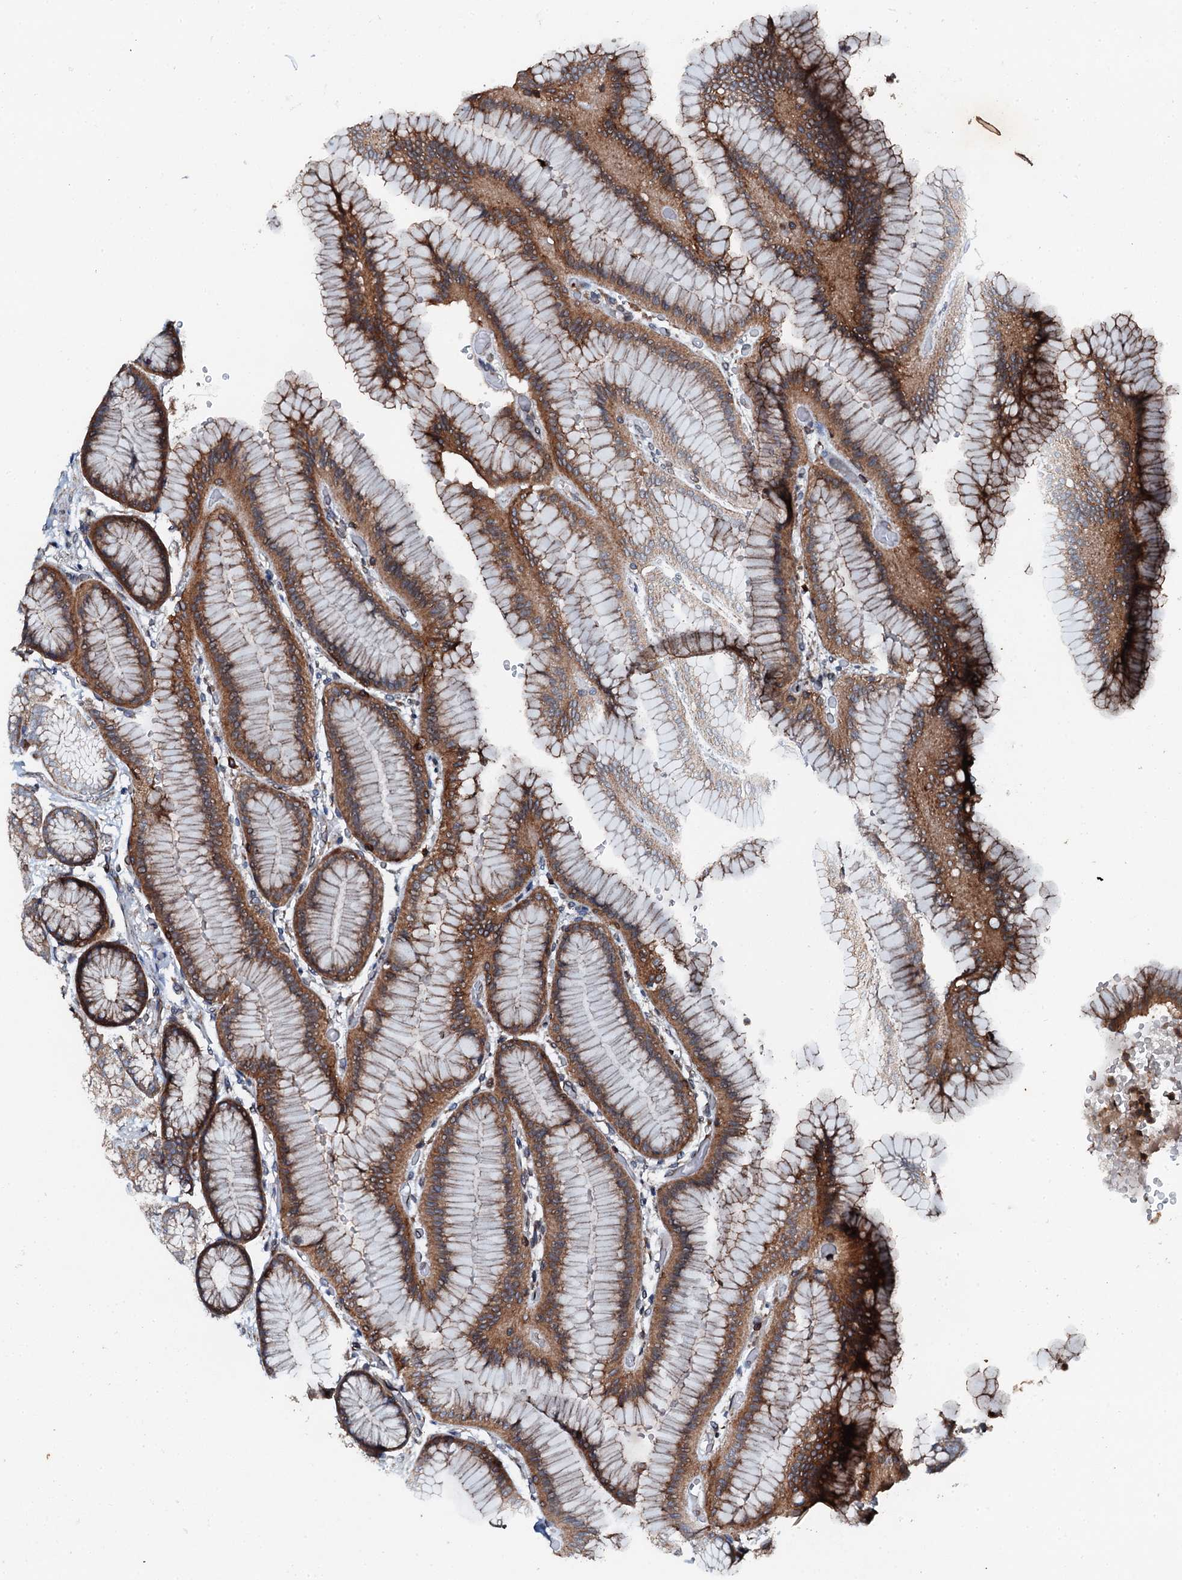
{"staining": {"intensity": "moderate", "quantity": ">75%", "location": "cytoplasmic/membranous"}, "tissue": "stomach", "cell_type": "Glandular cells", "image_type": "normal", "snomed": [{"axis": "morphology", "description": "Normal tissue, NOS"}, {"axis": "morphology", "description": "Adenocarcinoma, NOS"}, {"axis": "morphology", "description": "Adenocarcinoma, High grade"}, {"axis": "topography", "description": "Stomach, upper"}, {"axis": "topography", "description": "Stomach"}], "caption": "An image showing moderate cytoplasmic/membranous staining in approximately >75% of glandular cells in unremarkable stomach, as visualized by brown immunohistochemical staining.", "gene": "EDC4", "patient": {"sex": "female", "age": 65}}